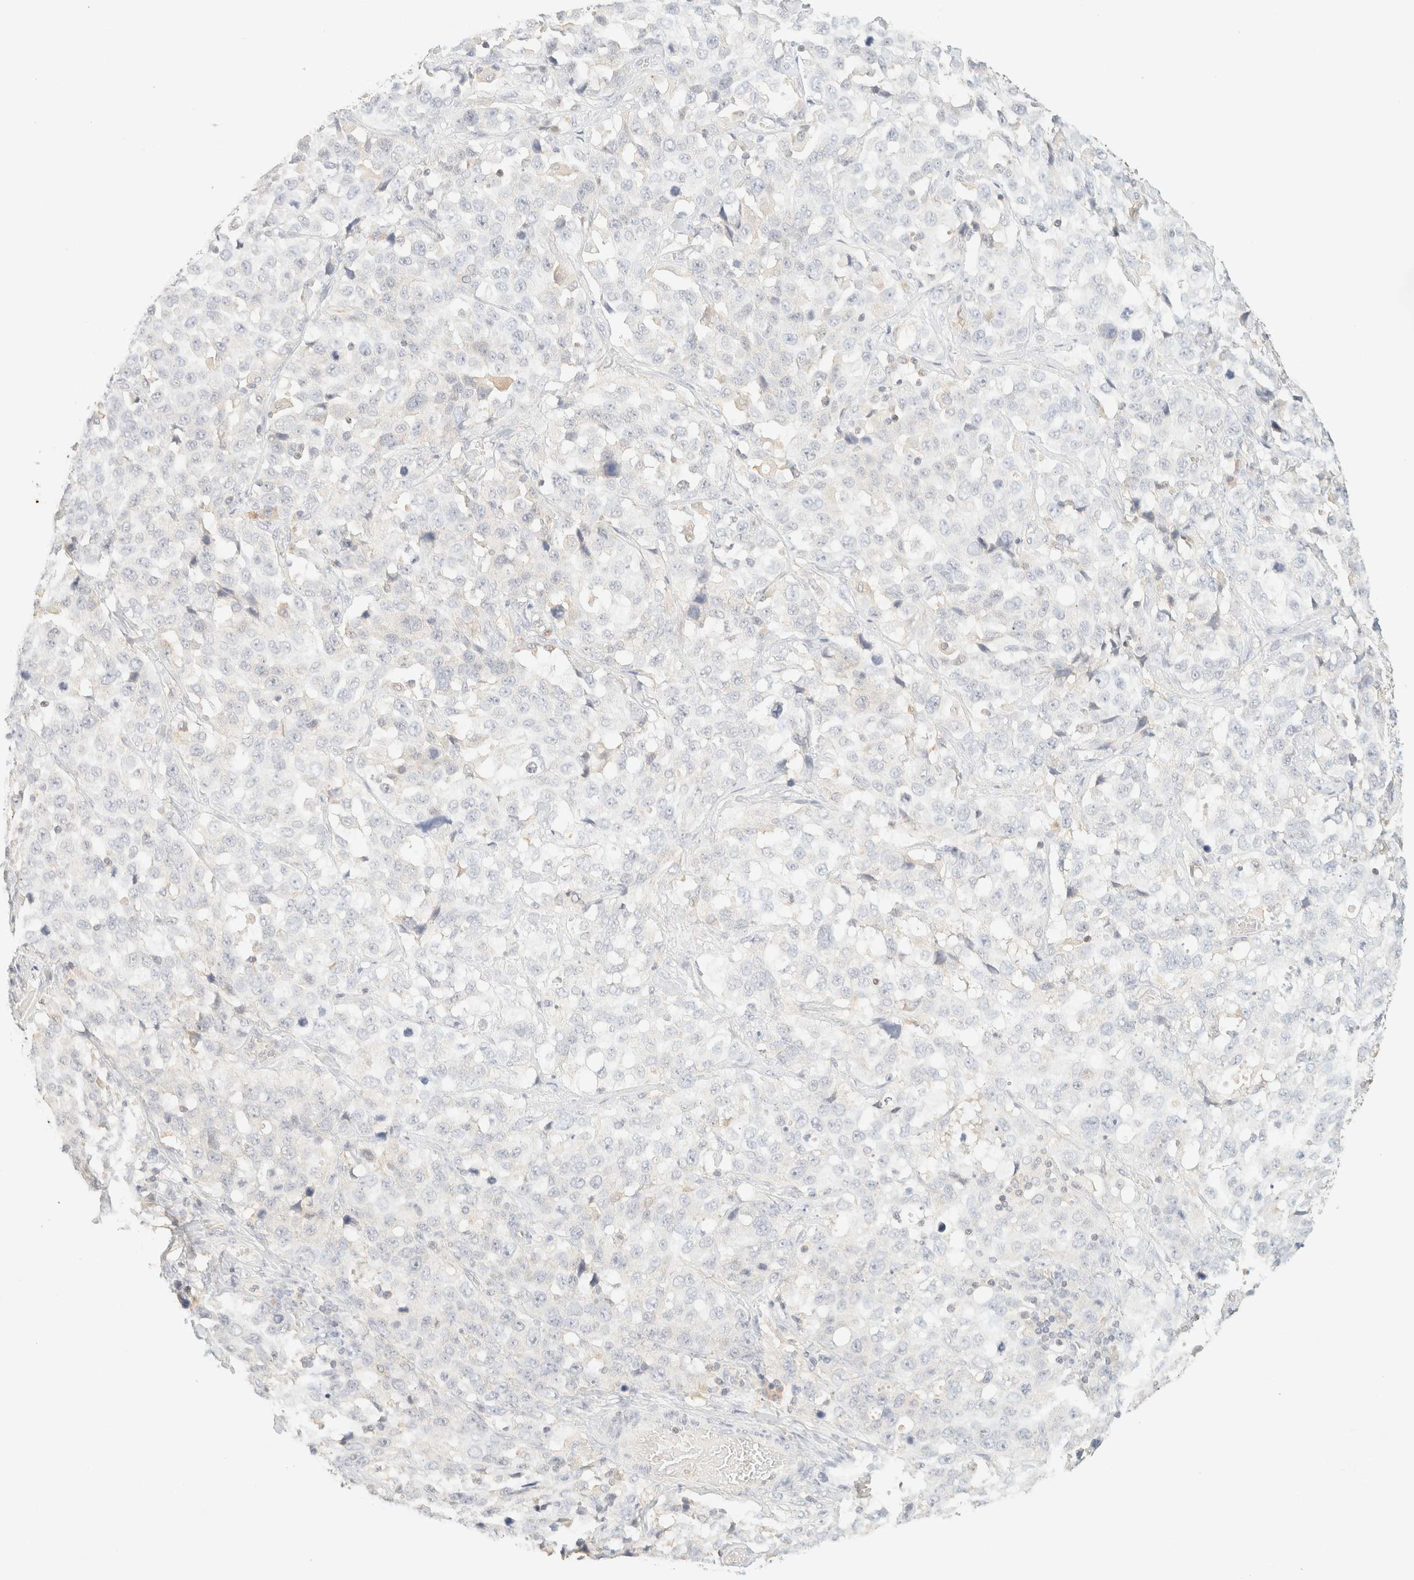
{"staining": {"intensity": "negative", "quantity": "none", "location": "none"}, "tissue": "stomach cancer", "cell_type": "Tumor cells", "image_type": "cancer", "snomed": [{"axis": "morphology", "description": "Normal tissue, NOS"}, {"axis": "morphology", "description": "Adenocarcinoma, NOS"}, {"axis": "topography", "description": "Stomach"}], "caption": "Tumor cells are negative for brown protein staining in stomach cancer (adenocarcinoma).", "gene": "TIMD4", "patient": {"sex": "male", "age": 48}}